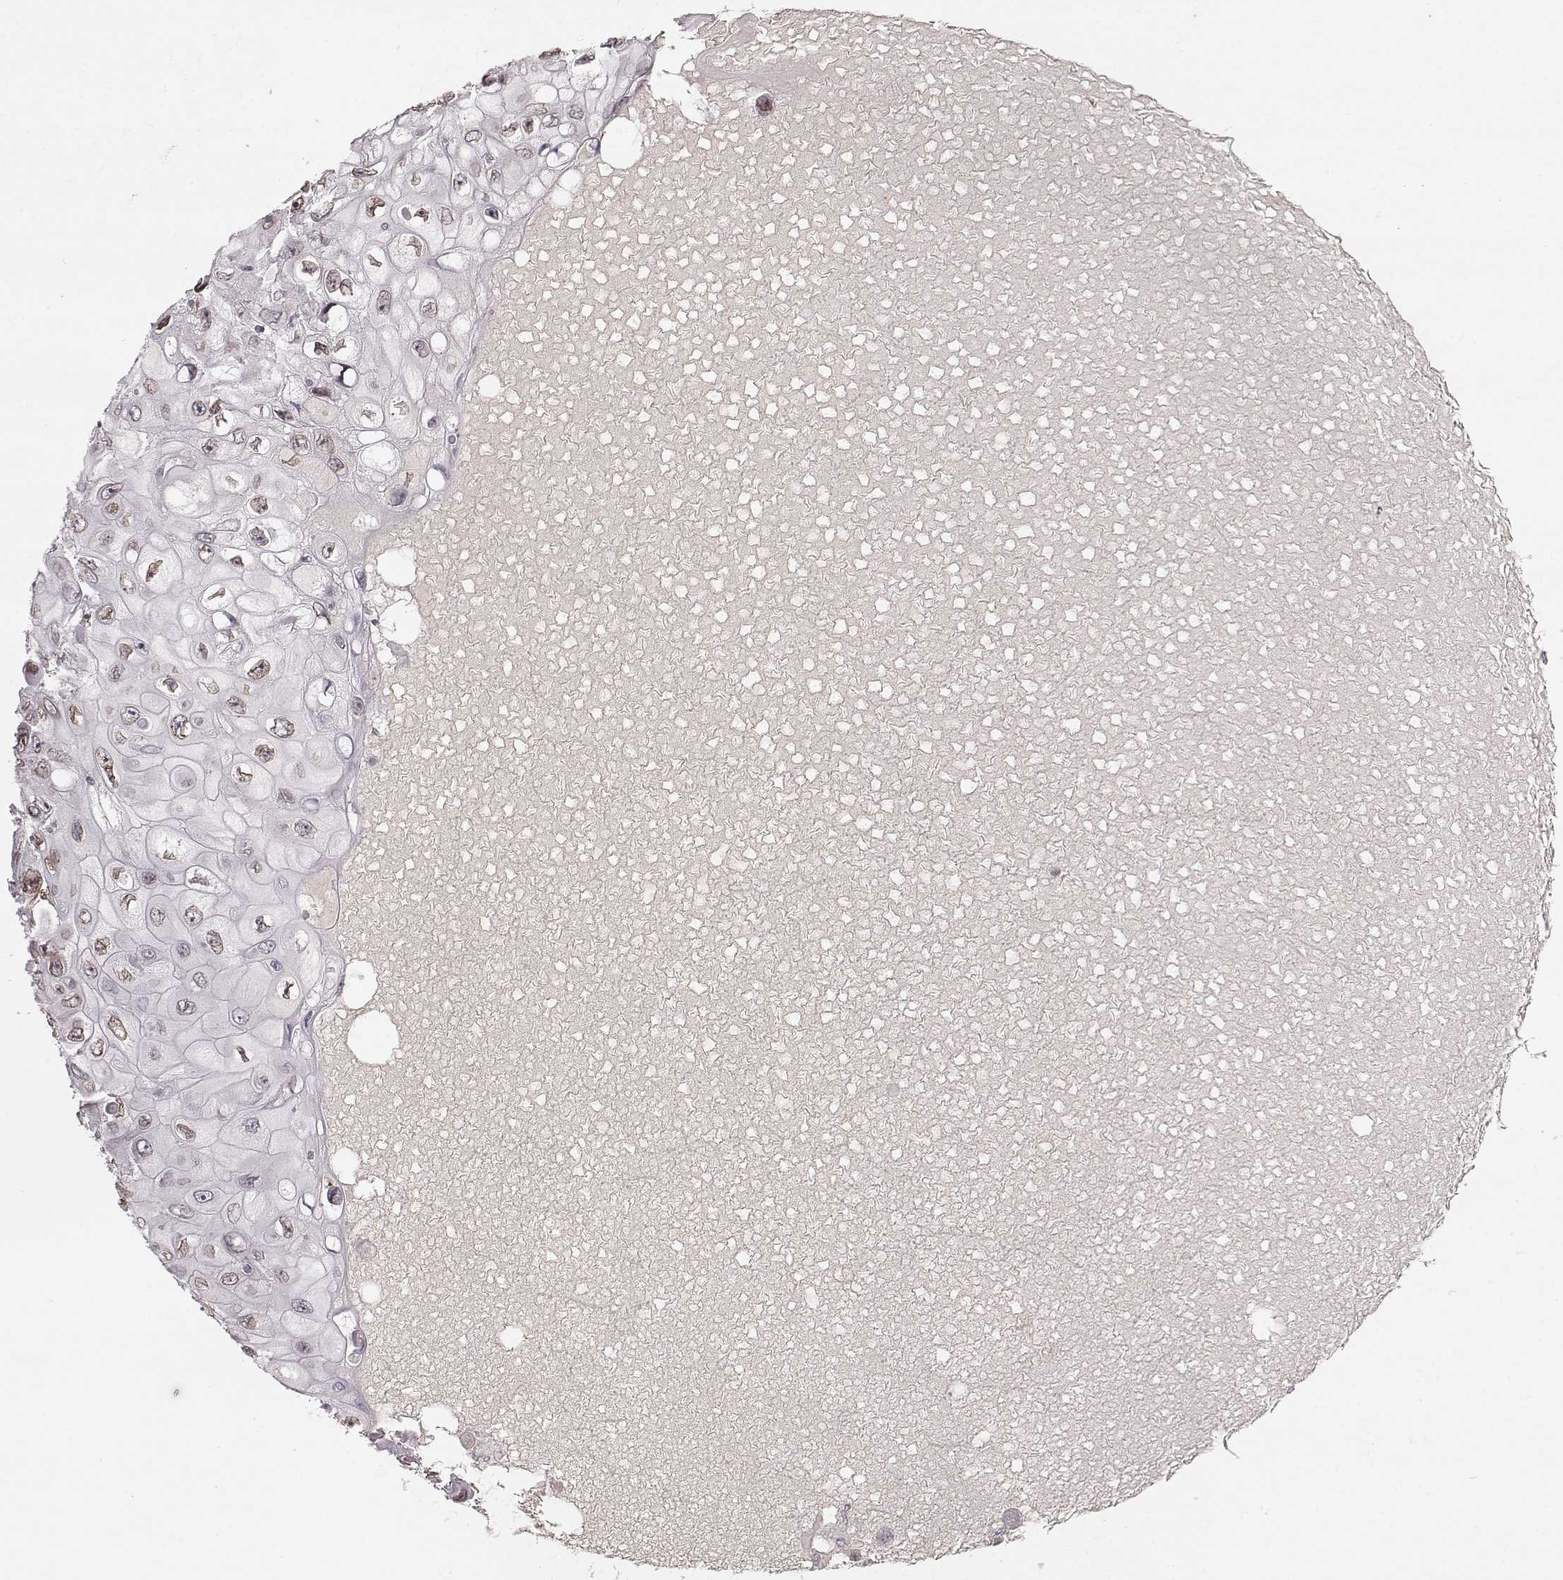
{"staining": {"intensity": "moderate", "quantity": "25%-75%", "location": "cytoplasmic/membranous,nuclear"}, "tissue": "skin cancer", "cell_type": "Tumor cells", "image_type": "cancer", "snomed": [{"axis": "morphology", "description": "Squamous cell carcinoma, NOS"}, {"axis": "topography", "description": "Skin"}], "caption": "Immunohistochemistry (IHC) (DAB (3,3'-diaminobenzidine)) staining of skin cancer exhibits moderate cytoplasmic/membranous and nuclear protein positivity in approximately 25%-75% of tumor cells.", "gene": "DCAF12", "patient": {"sex": "male", "age": 82}}